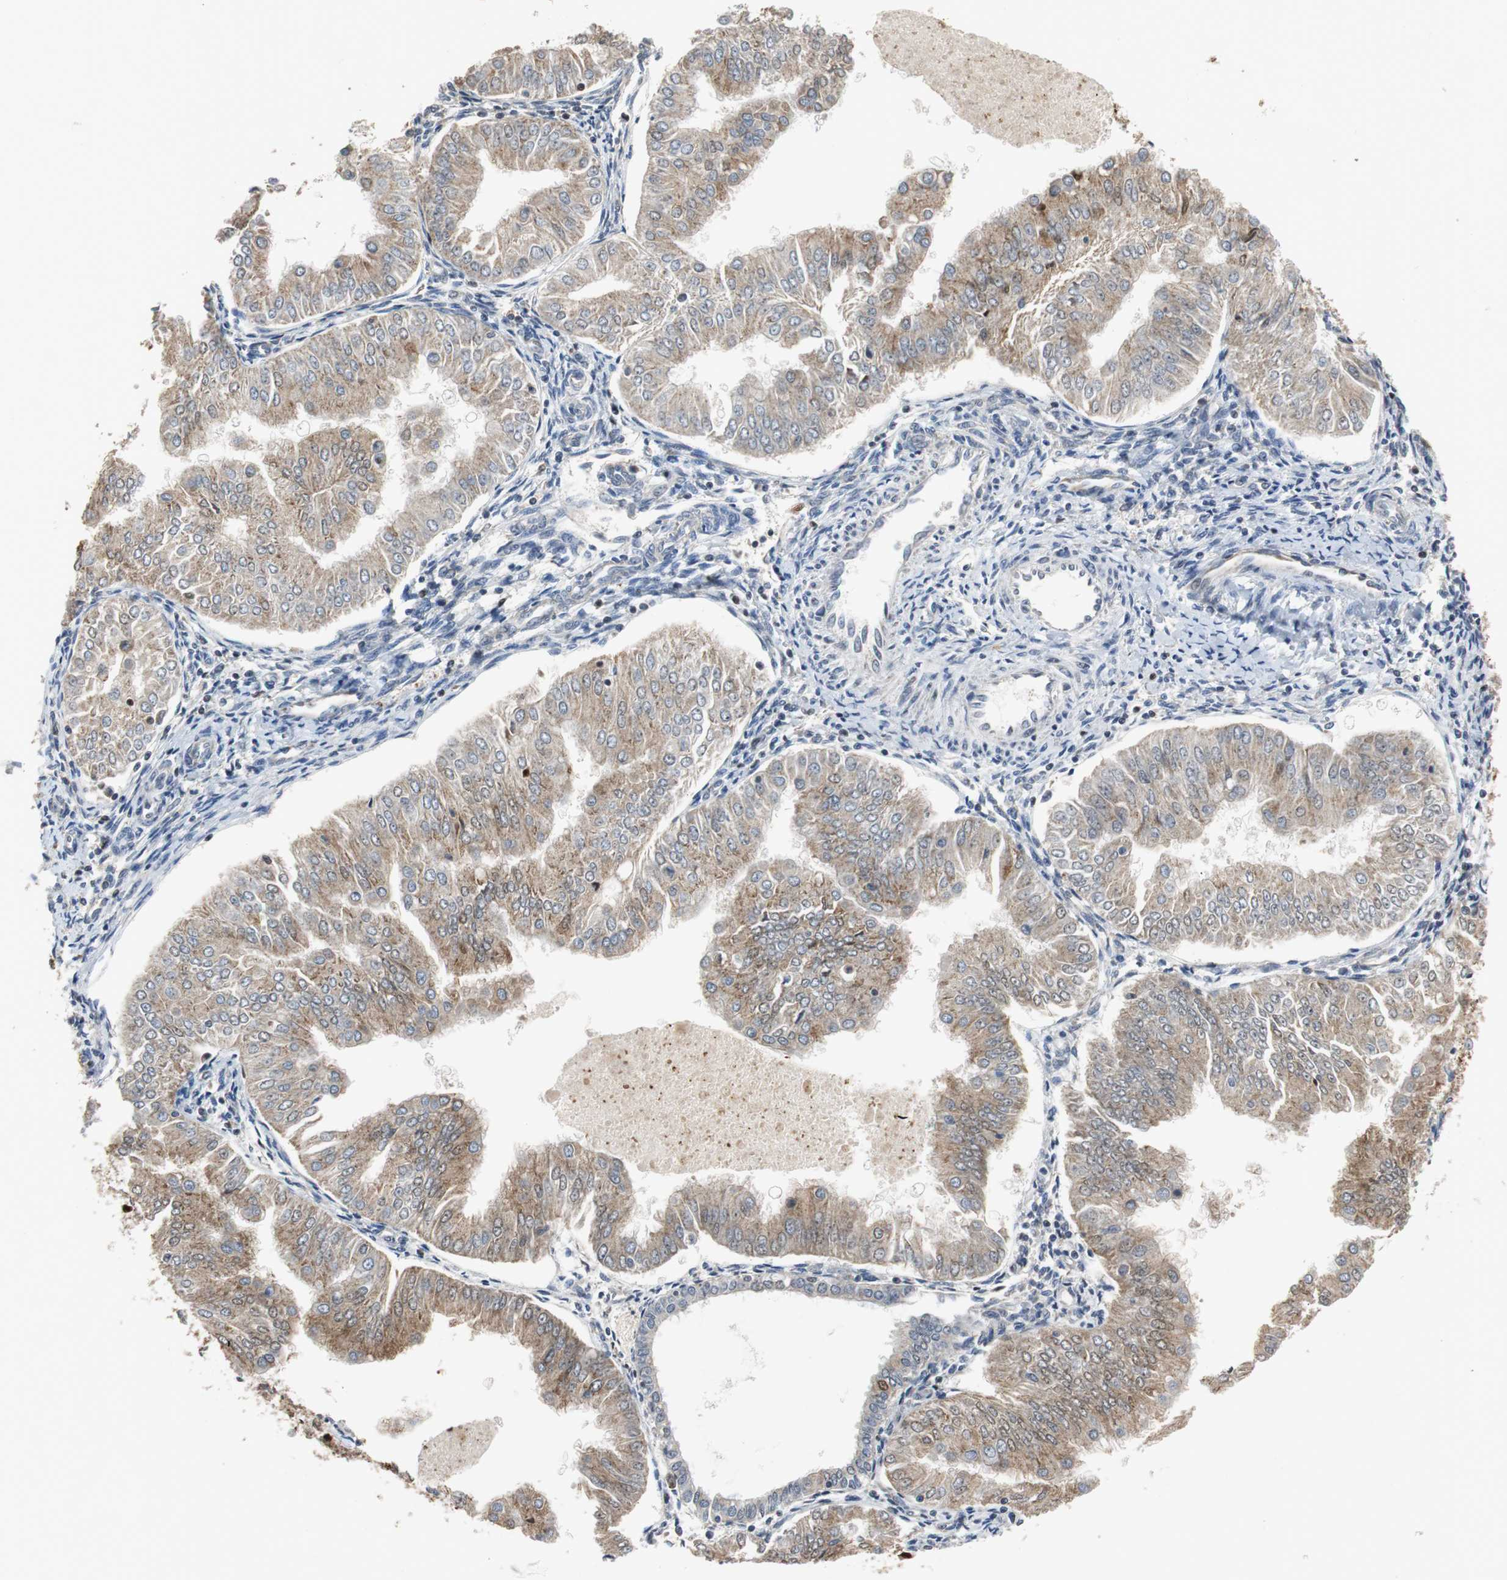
{"staining": {"intensity": "weak", "quantity": "25%-75%", "location": "cytoplasmic/membranous"}, "tissue": "endometrial cancer", "cell_type": "Tumor cells", "image_type": "cancer", "snomed": [{"axis": "morphology", "description": "Adenocarcinoma, NOS"}, {"axis": "topography", "description": "Endometrium"}], "caption": "High-magnification brightfield microscopy of endometrial adenocarcinoma stained with DAB (brown) and counterstained with hematoxylin (blue). tumor cells exhibit weak cytoplasmic/membranous expression is seen in about25%-75% of cells. (Brightfield microscopy of DAB IHC at high magnification).", "gene": "HDAC1", "patient": {"sex": "female", "age": 53}}